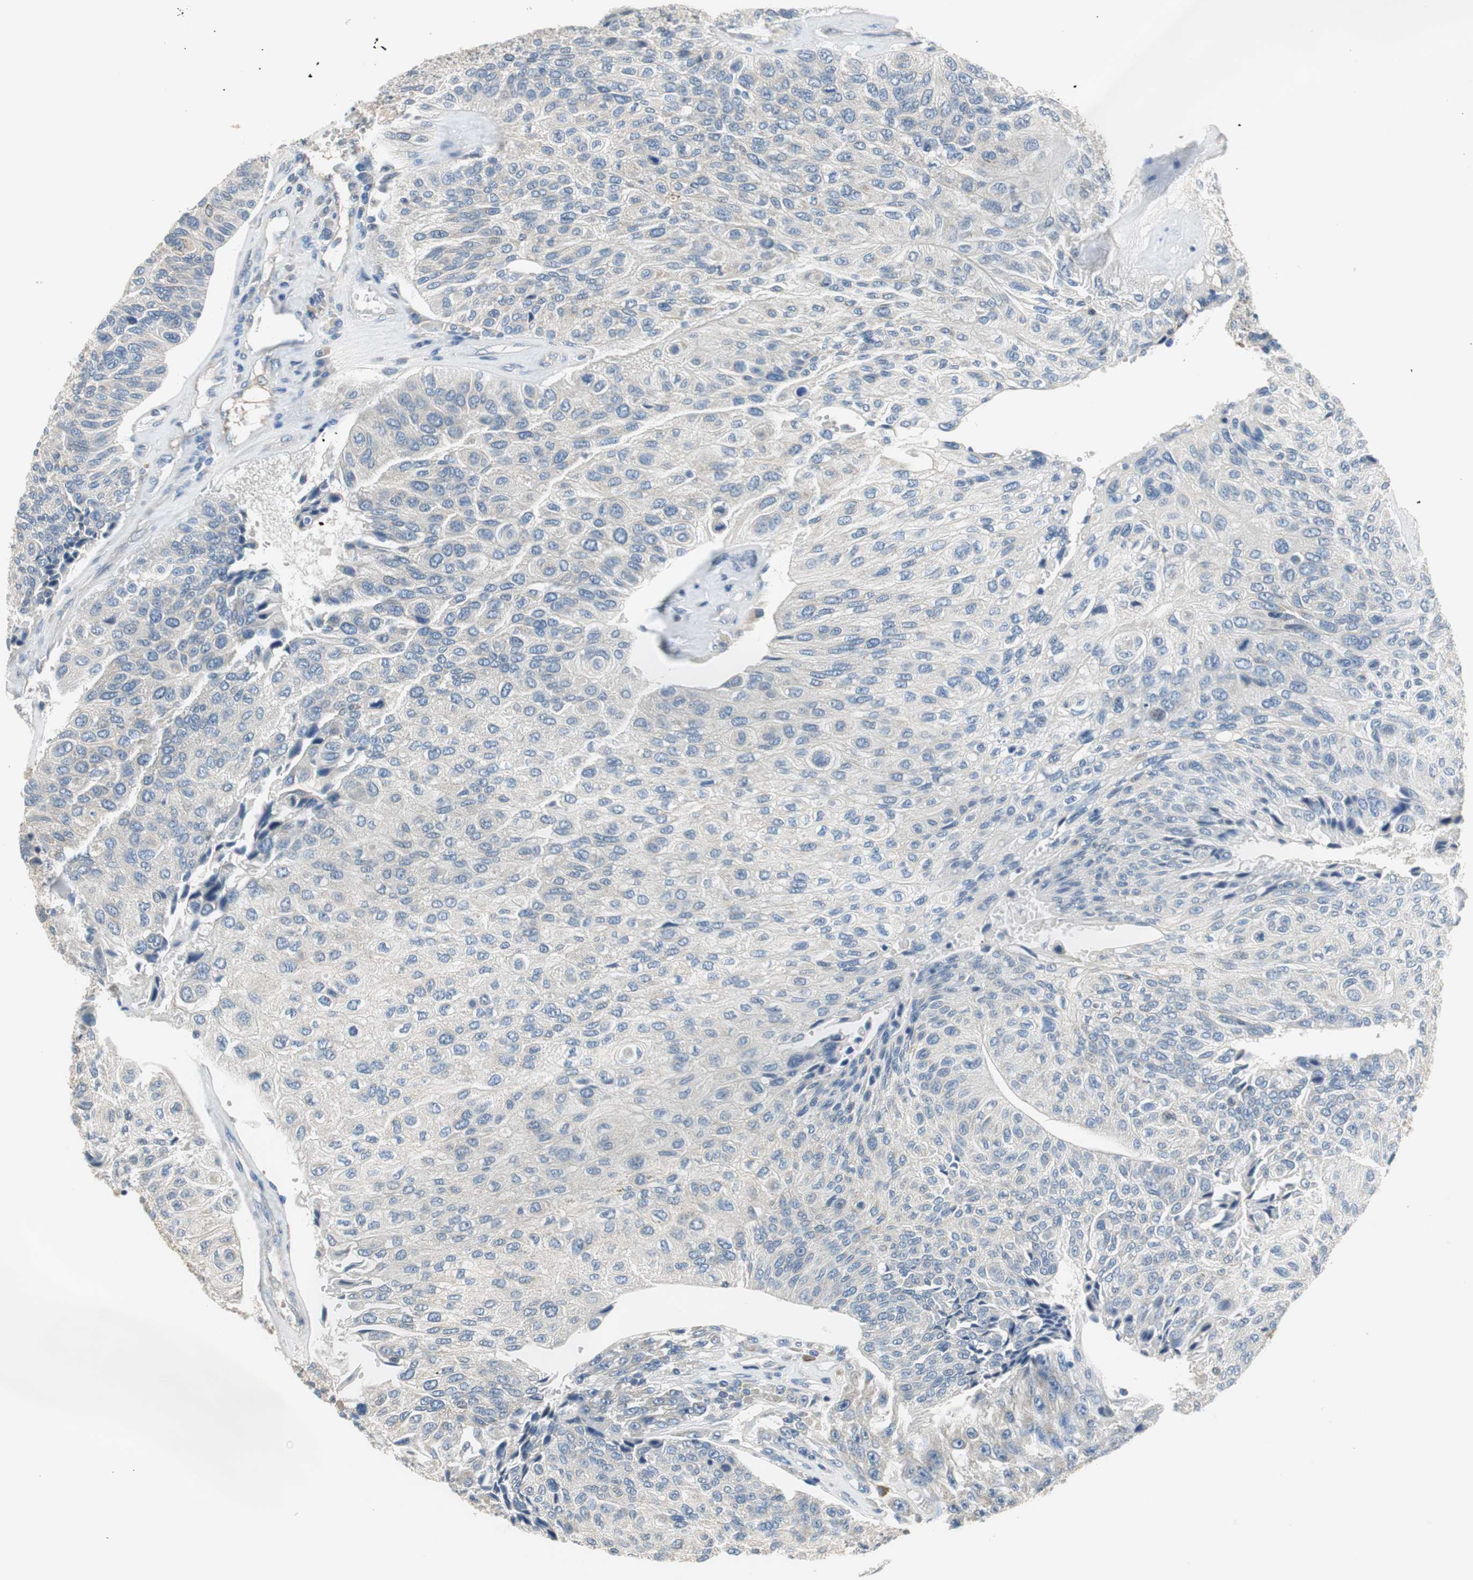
{"staining": {"intensity": "negative", "quantity": "none", "location": "none"}, "tissue": "urothelial cancer", "cell_type": "Tumor cells", "image_type": "cancer", "snomed": [{"axis": "morphology", "description": "Urothelial carcinoma, High grade"}, {"axis": "topography", "description": "Urinary bladder"}], "caption": "Tumor cells show no significant expression in urothelial cancer.", "gene": "MTIF2", "patient": {"sex": "male", "age": 66}}